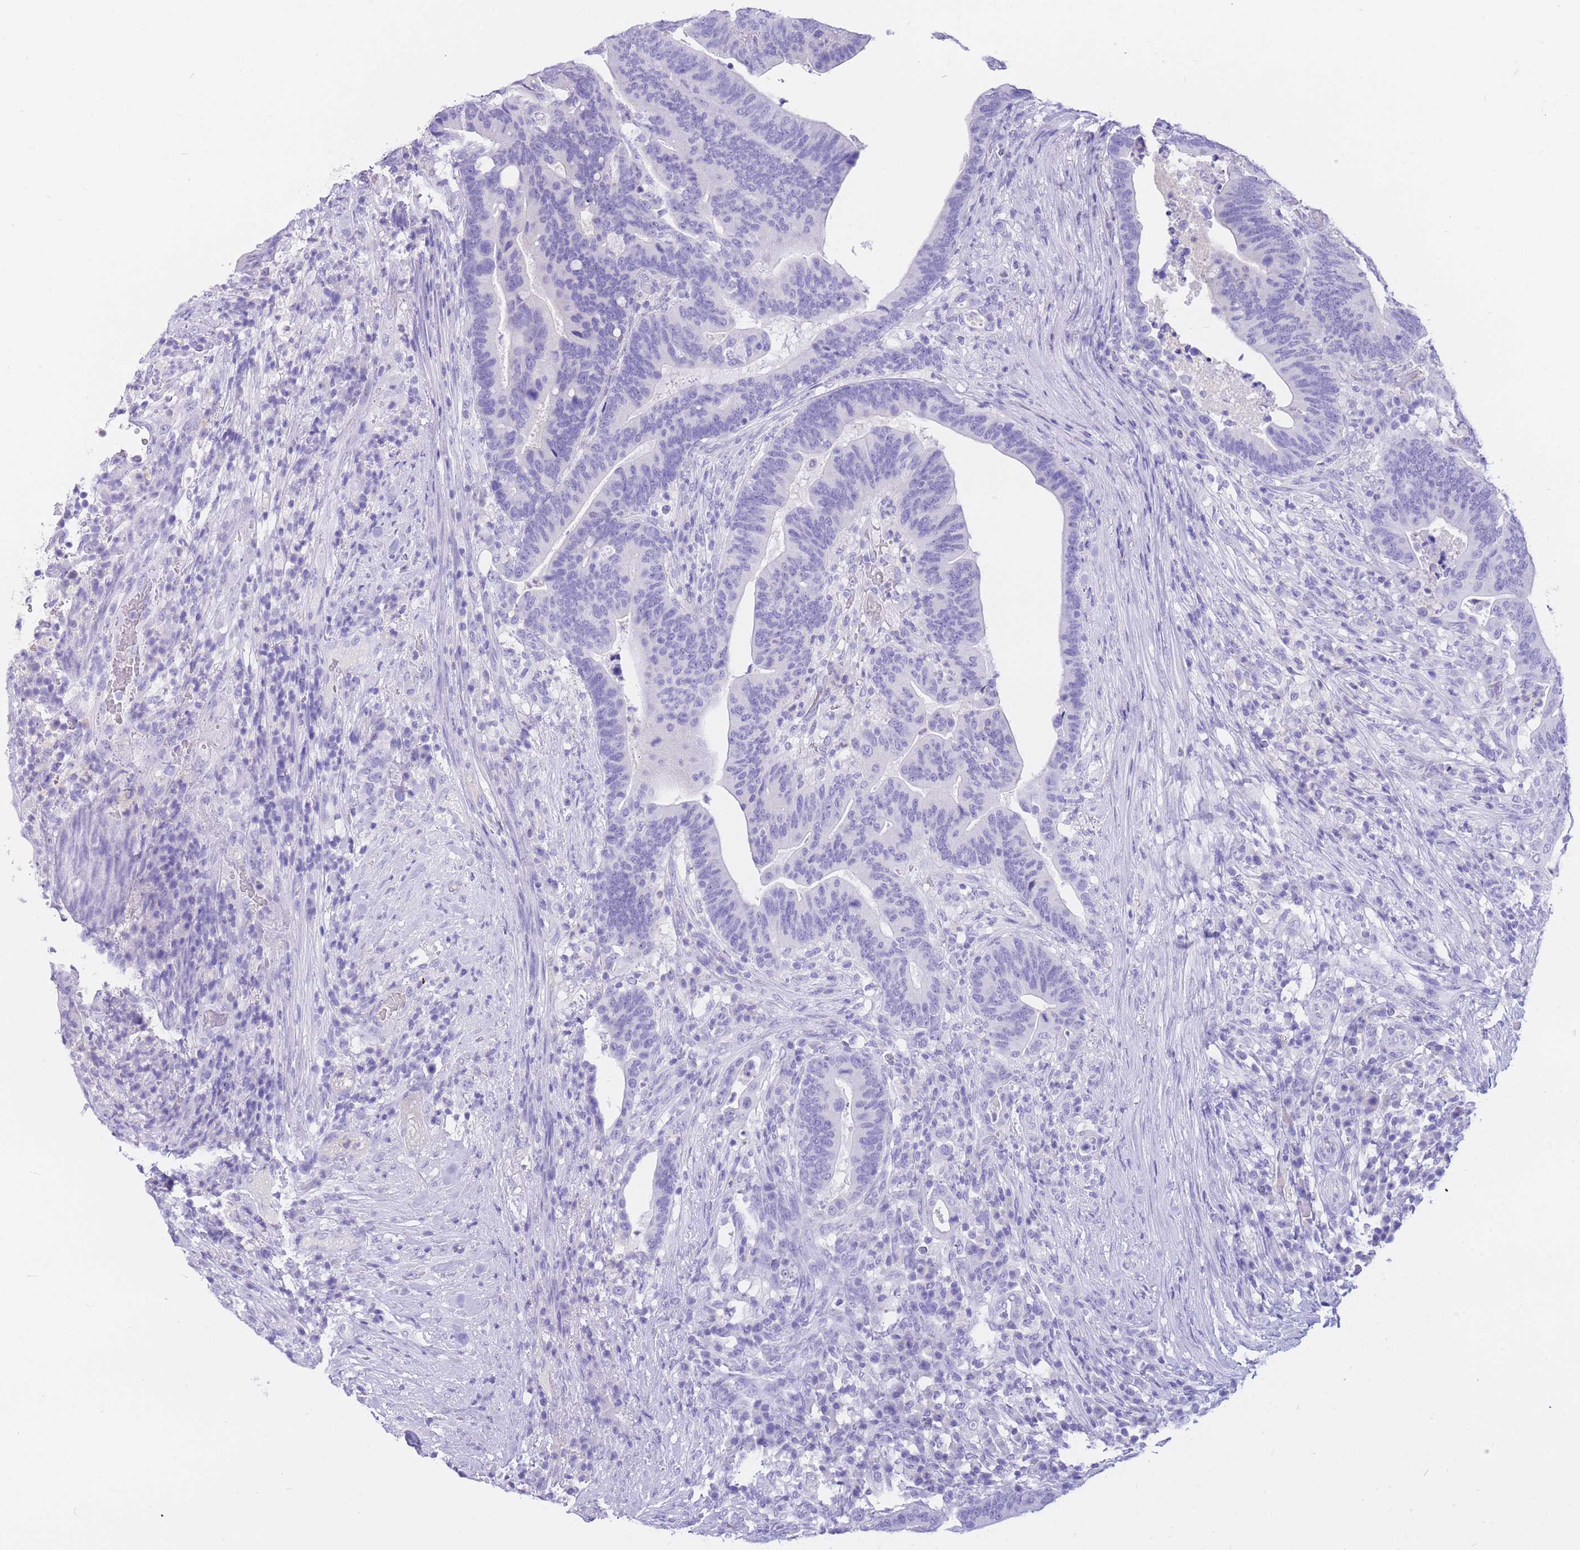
{"staining": {"intensity": "negative", "quantity": "none", "location": "none"}, "tissue": "colorectal cancer", "cell_type": "Tumor cells", "image_type": "cancer", "snomed": [{"axis": "morphology", "description": "Adenocarcinoma, NOS"}, {"axis": "topography", "description": "Colon"}], "caption": "DAB immunohistochemical staining of human adenocarcinoma (colorectal) demonstrates no significant expression in tumor cells.", "gene": "SULT1A1", "patient": {"sex": "female", "age": 66}}